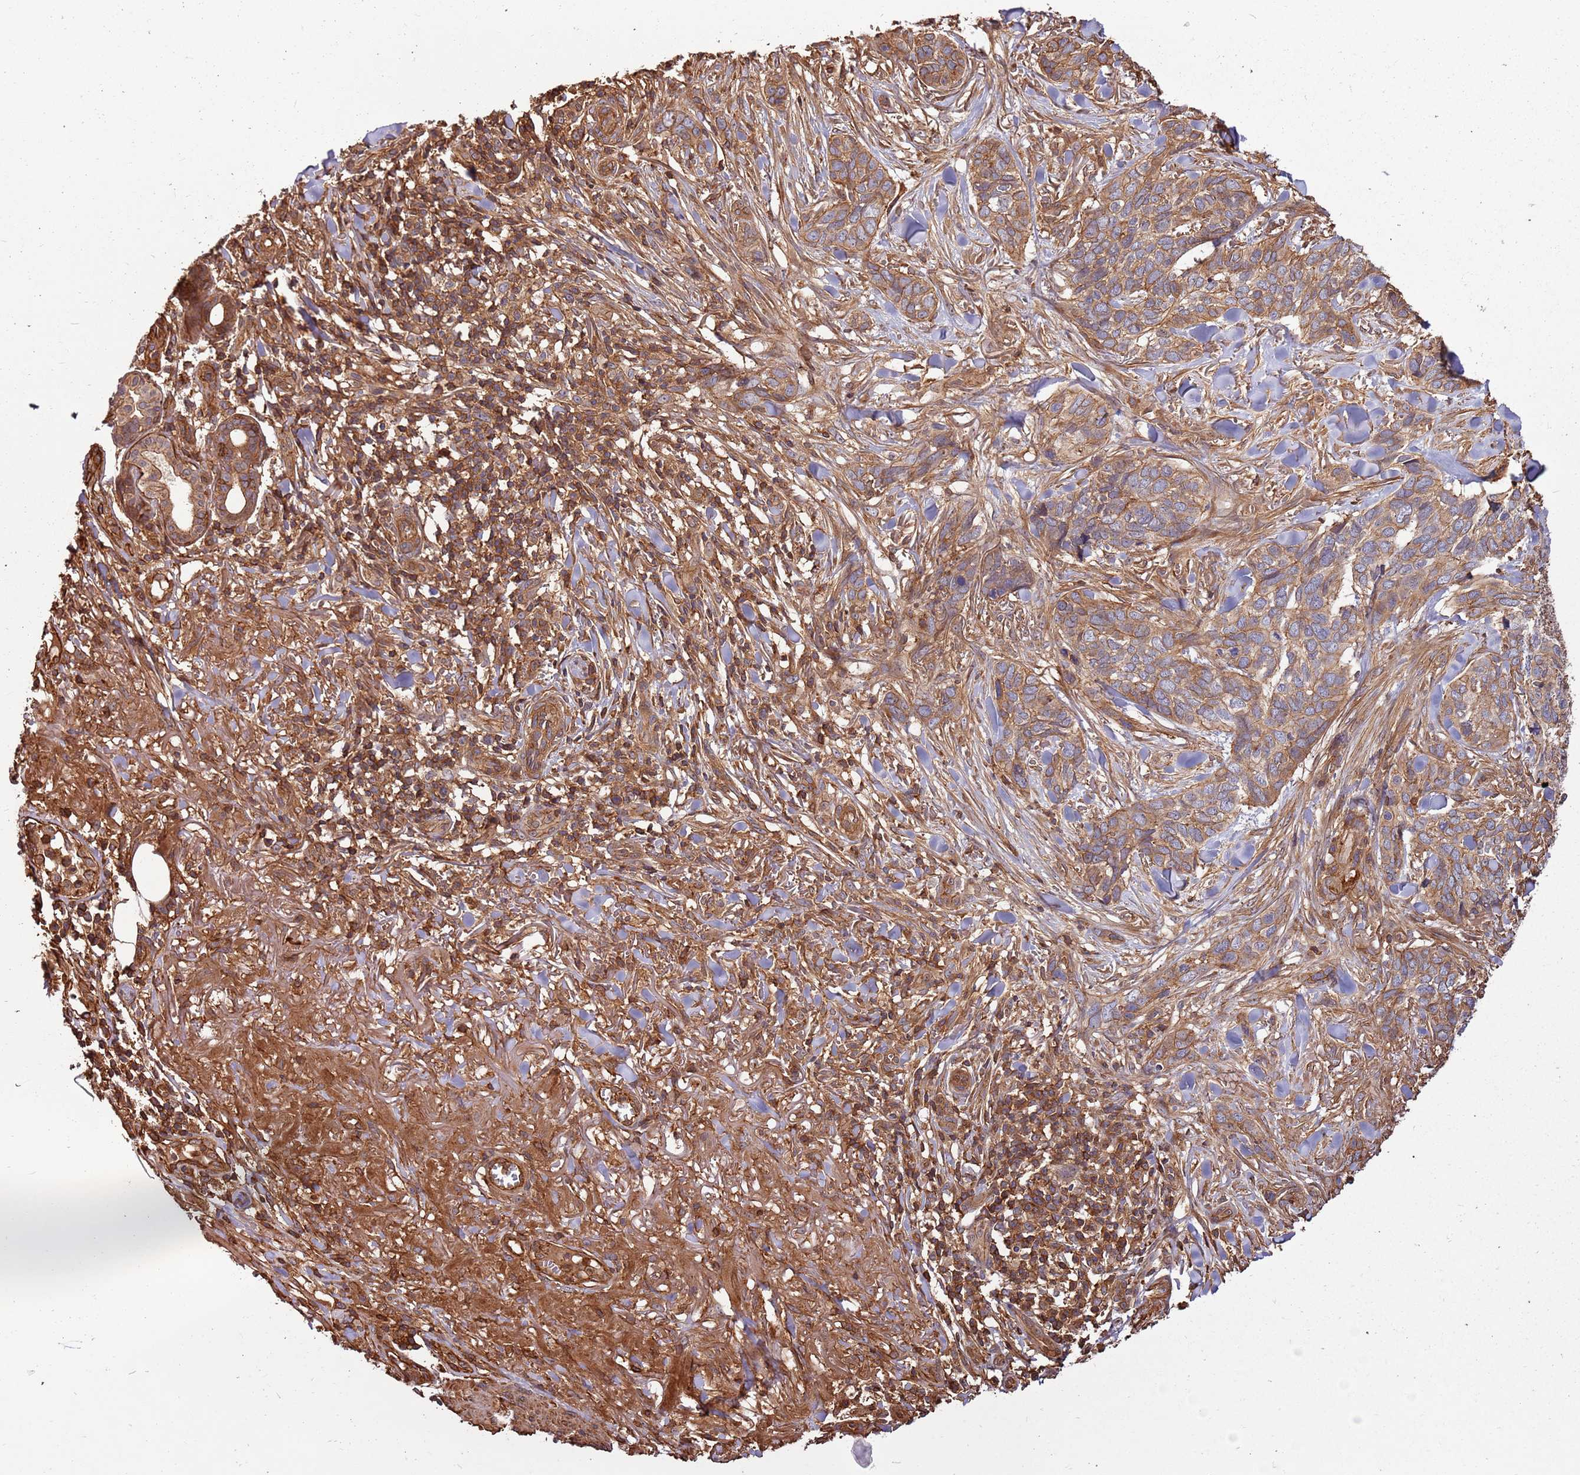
{"staining": {"intensity": "moderate", "quantity": ">75%", "location": "cytoplasmic/membranous"}, "tissue": "skin cancer", "cell_type": "Tumor cells", "image_type": "cancer", "snomed": [{"axis": "morphology", "description": "Basal cell carcinoma"}, {"axis": "topography", "description": "Skin"}], "caption": "Human skin basal cell carcinoma stained with a brown dye displays moderate cytoplasmic/membranous positive staining in about >75% of tumor cells.", "gene": "ACVR2A", "patient": {"sex": "male", "age": 86}}